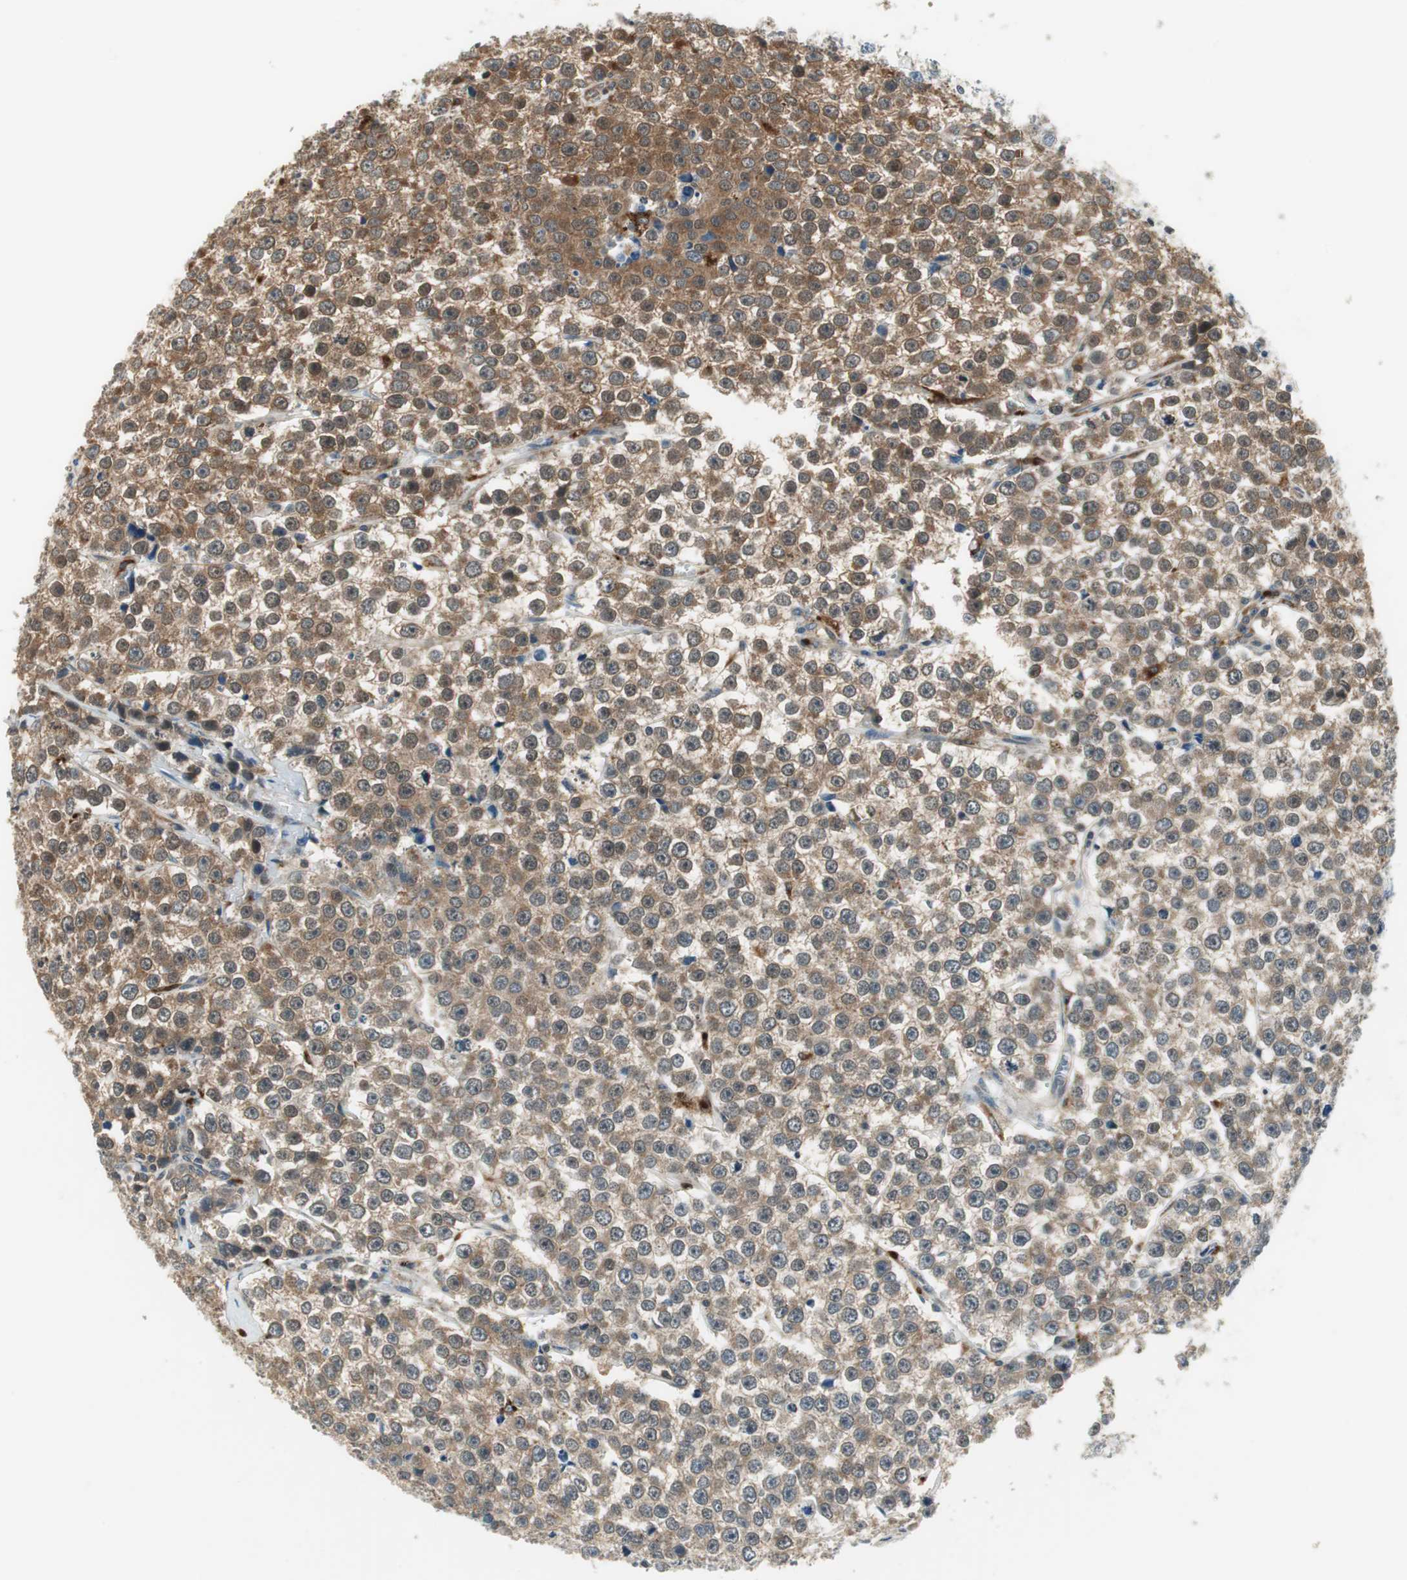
{"staining": {"intensity": "moderate", "quantity": ">75%", "location": "cytoplasmic/membranous"}, "tissue": "testis cancer", "cell_type": "Tumor cells", "image_type": "cancer", "snomed": [{"axis": "morphology", "description": "Seminoma, NOS"}, {"axis": "morphology", "description": "Carcinoma, Embryonal, NOS"}, {"axis": "topography", "description": "Testis"}], "caption": "DAB immunohistochemical staining of testis cancer (seminoma) demonstrates moderate cytoplasmic/membranous protein staining in approximately >75% of tumor cells.", "gene": "NCK1", "patient": {"sex": "male", "age": 52}}